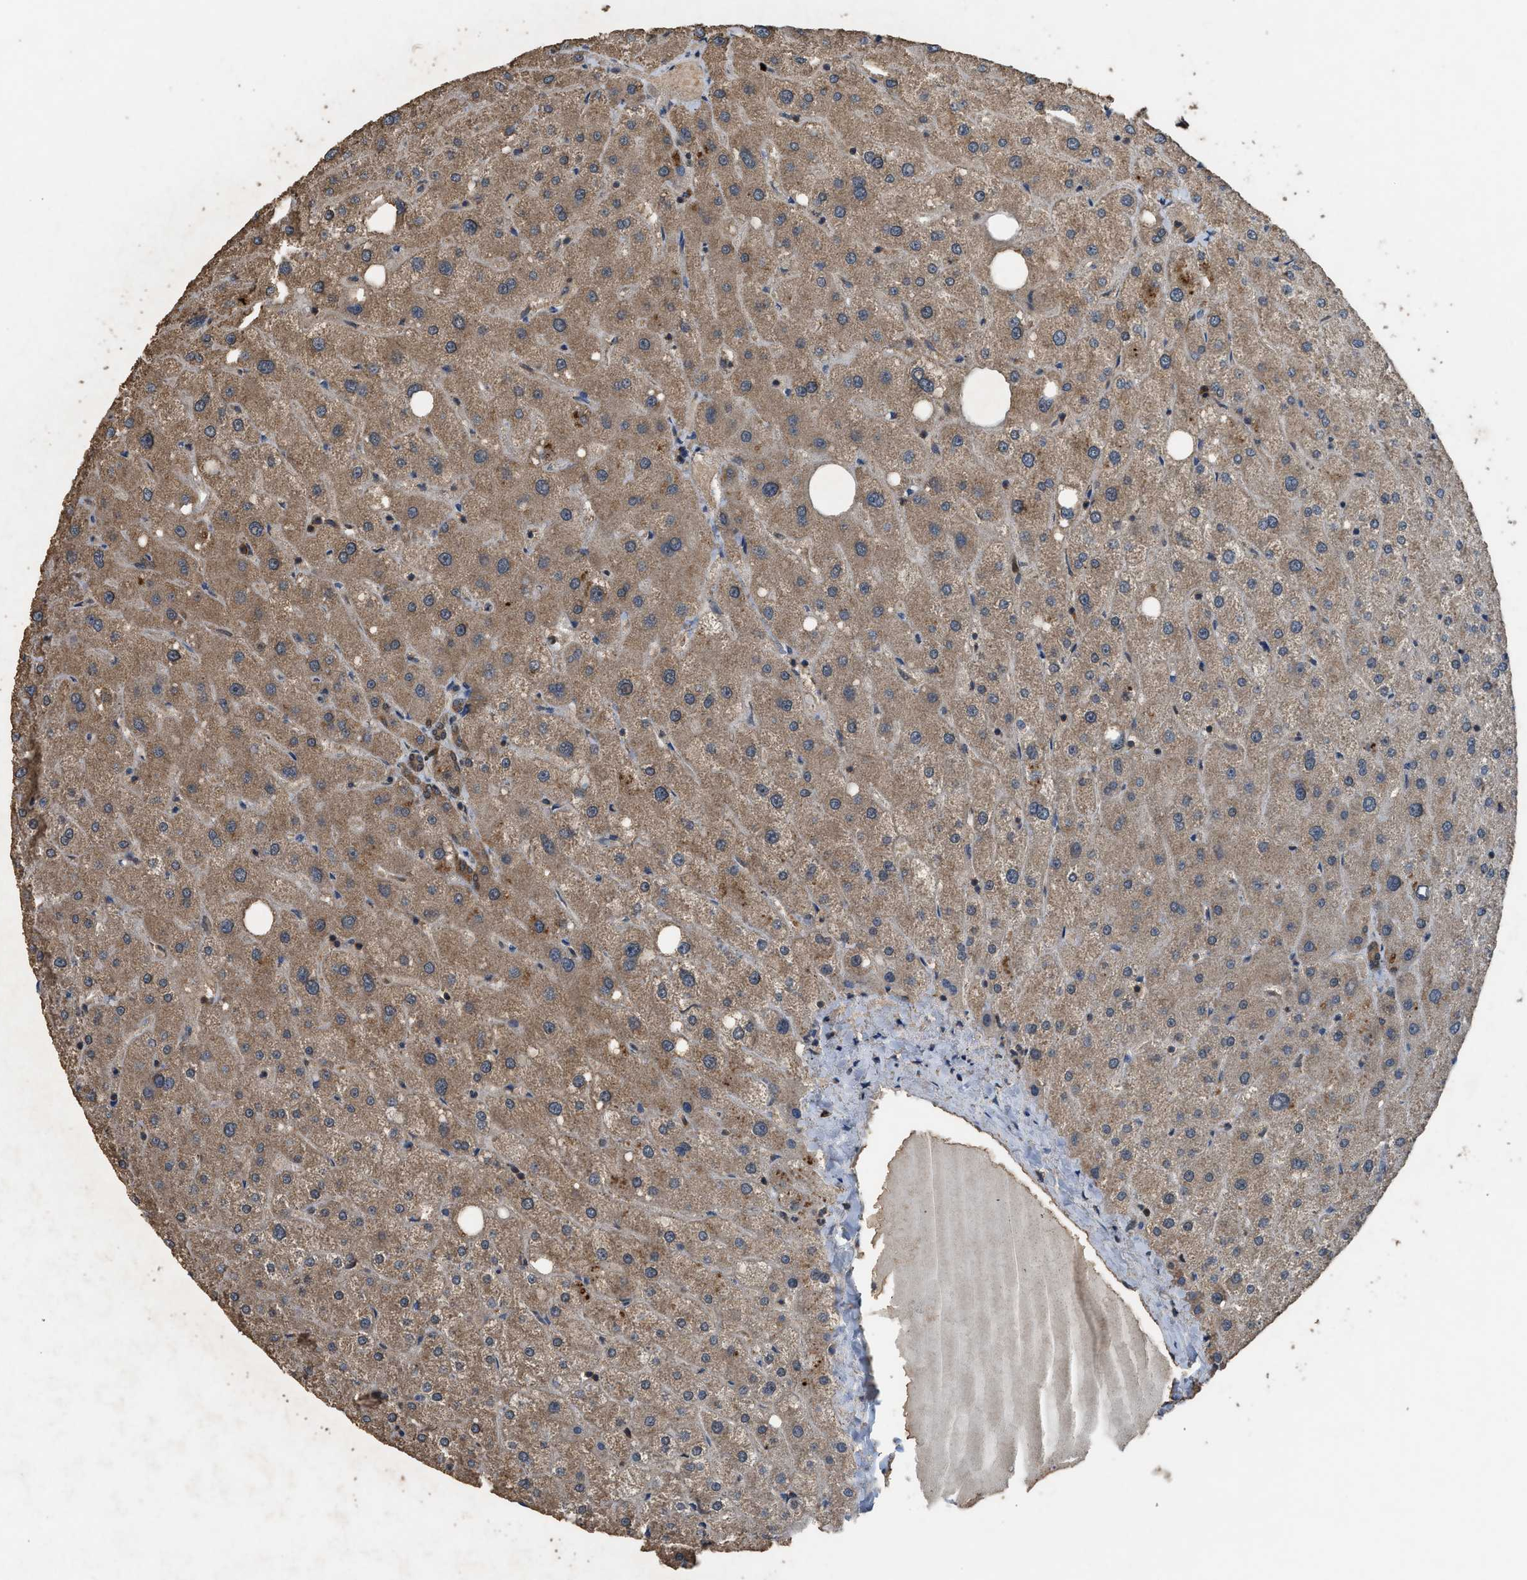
{"staining": {"intensity": "moderate", "quantity": ">75%", "location": "cytoplasmic/membranous"}, "tissue": "liver", "cell_type": "Cholangiocytes", "image_type": "normal", "snomed": [{"axis": "morphology", "description": "Normal tissue, NOS"}, {"axis": "topography", "description": "Liver"}], "caption": "Liver stained with DAB (3,3'-diaminobenzidine) immunohistochemistry shows medium levels of moderate cytoplasmic/membranous expression in approximately >75% of cholangiocytes. The protein is stained brown, and the nuclei are stained in blue (DAB (3,3'-diaminobenzidine) IHC with brightfield microscopy, high magnification).", "gene": "OXSR1", "patient": {"sex": "male", "age": 73}}